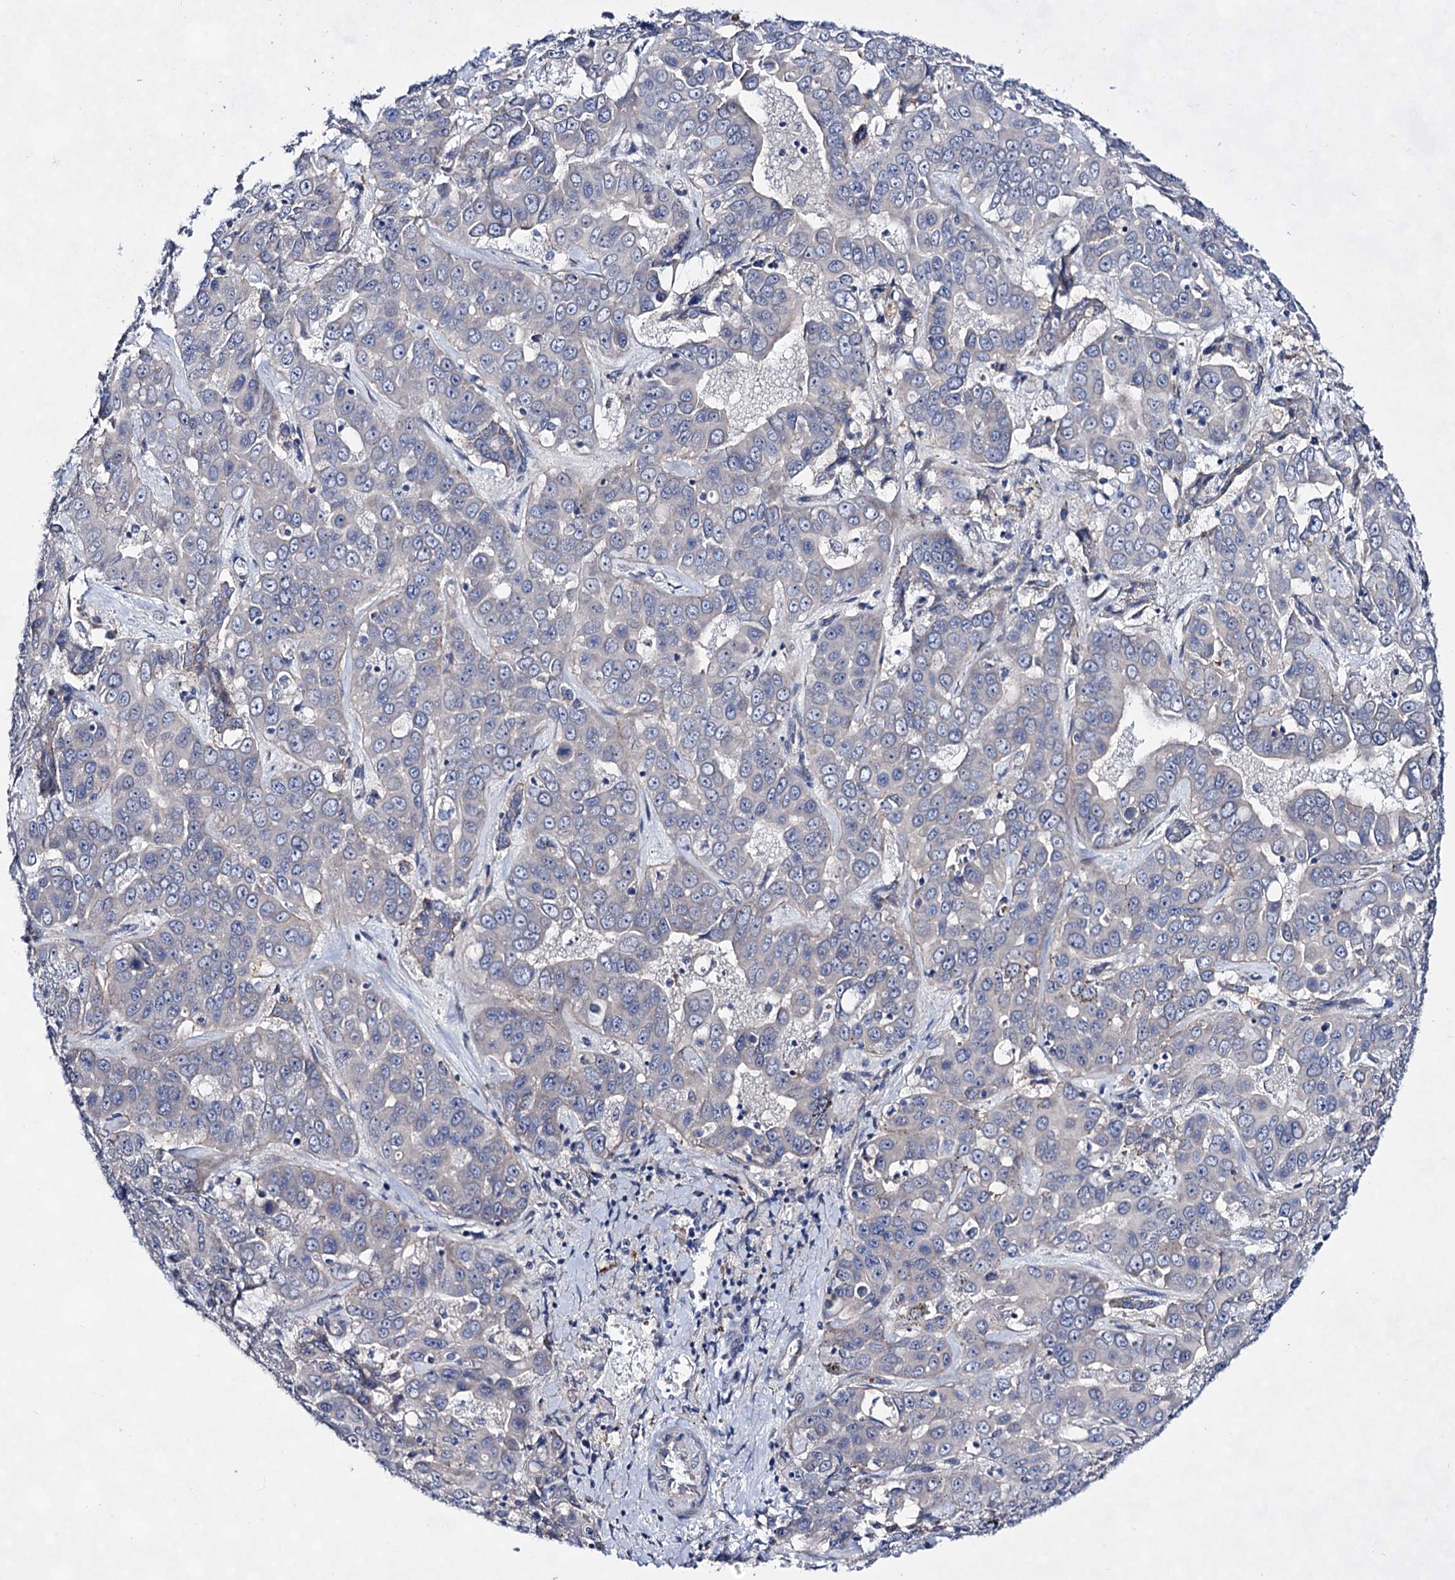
{"staining": {"intensity": "negative", "quantity": "none", "location": "none"}, "tissue": "liver cancer", "cell_type": "Tumor cells", "image_type": "cancer", "snomed": [{"axis": "morphology", "description": "Cholangiocarcinoma"}, {"axis": "topography", "description": "Liver"}], "caption": "High power microscopy micrograph of an immunohistochemistry (IHC) histopathology image of liver cancer, revealing no significant staining in tumor cells.", "gene": "PLIN1", "patient": {"sex": "female", "age": 52}}